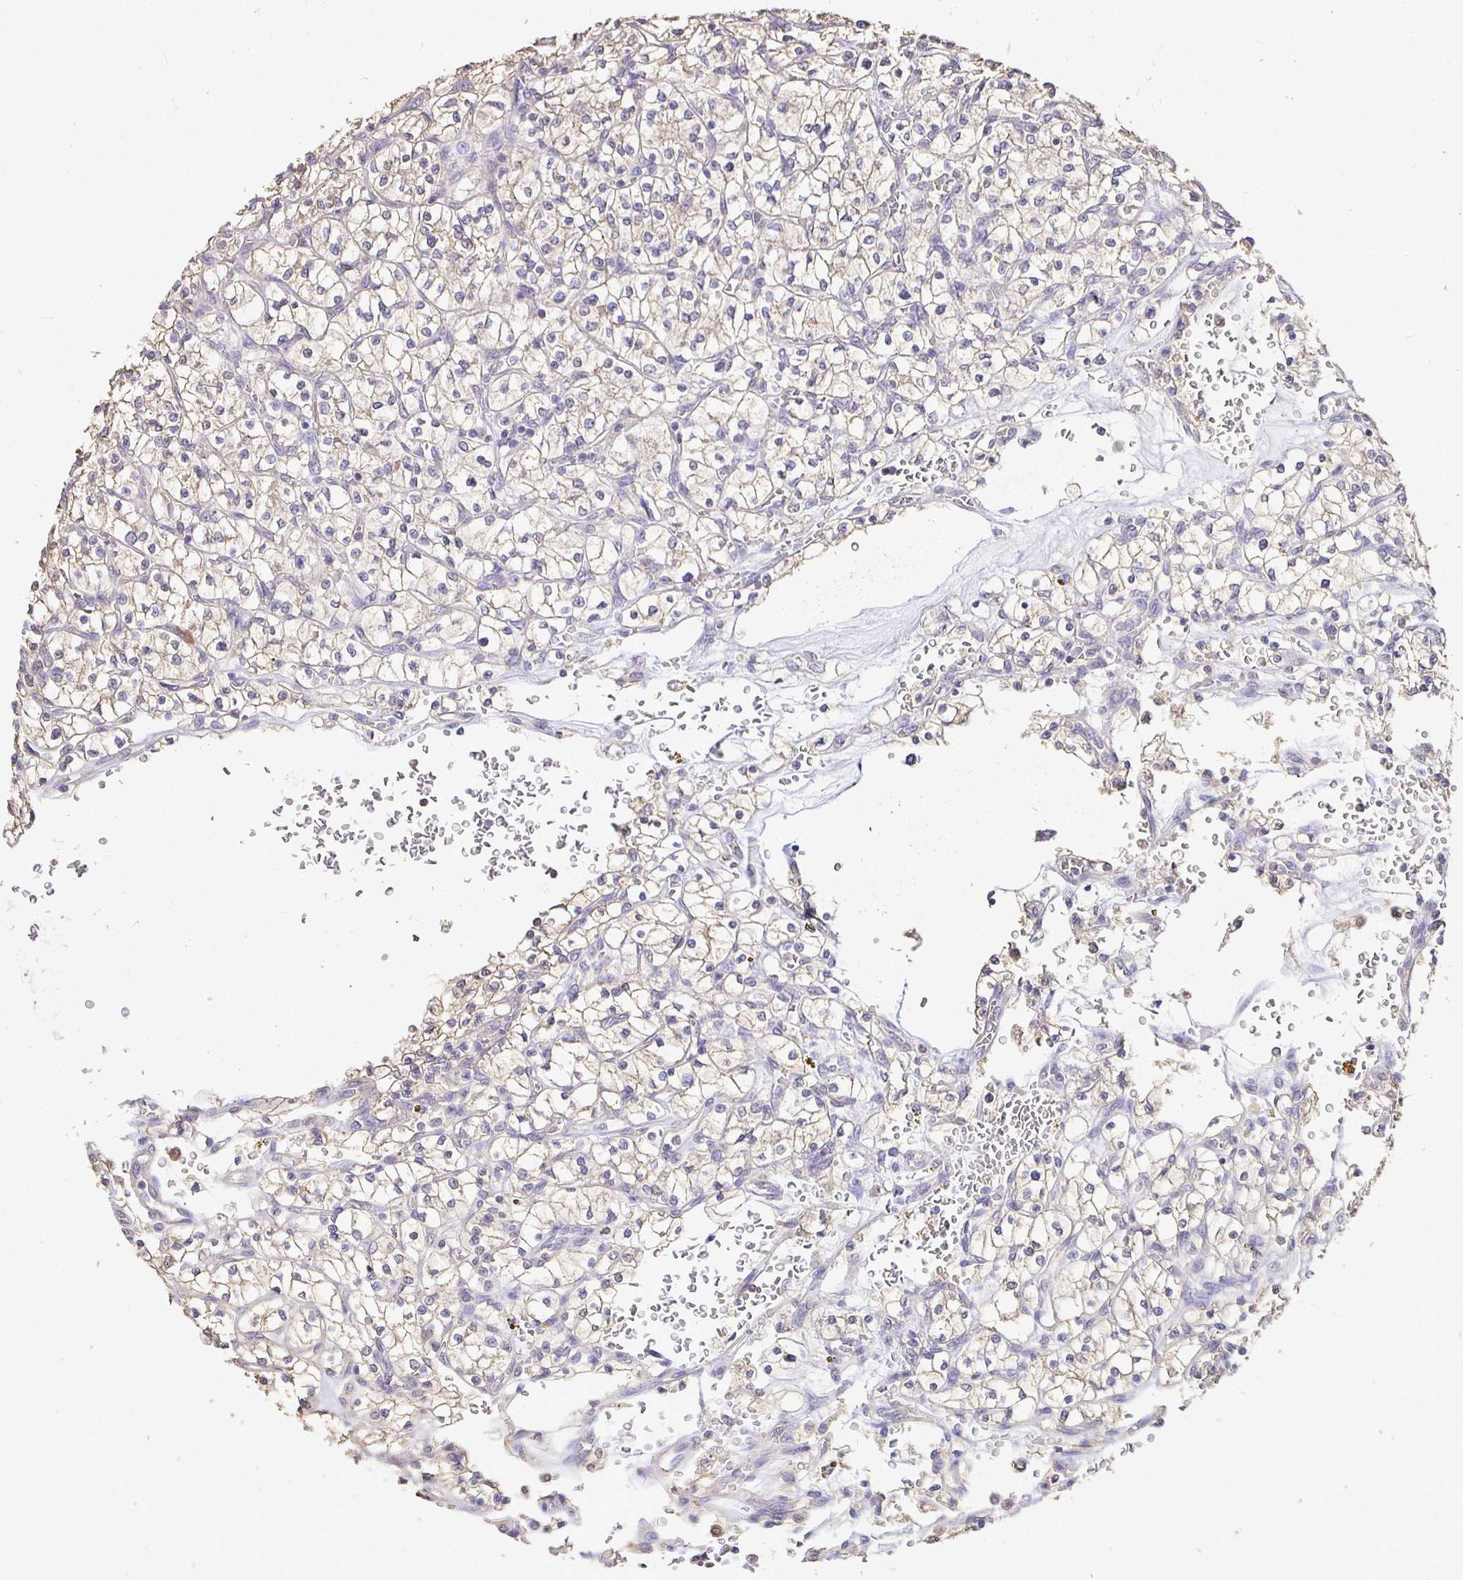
{"staining": {"intensity": "negative", "quantity": "none", "location": "none"}, "tissue": "renal cancer", "cell_type": "Tumor cells", "image_type": "cancer", "snomed": [{"axis": "morphology", "description": "Adenocarcinoma, NOS"}, {"axis": "topography", "description": "Kidney"}], "caption": "Adenocarcinoma (renal) was stained to show a protein in brown. There is no significant expression in tumor cells. The staining was performed using DAB (3,3'-diaminobenzidine) to visualize the protein expression in brown, while the nuclei were stained in blue with hematoxylin (Magnification: 20x).", "gene": "MAPK8IP3", "patient": {"sex": "female", "age": 64}}